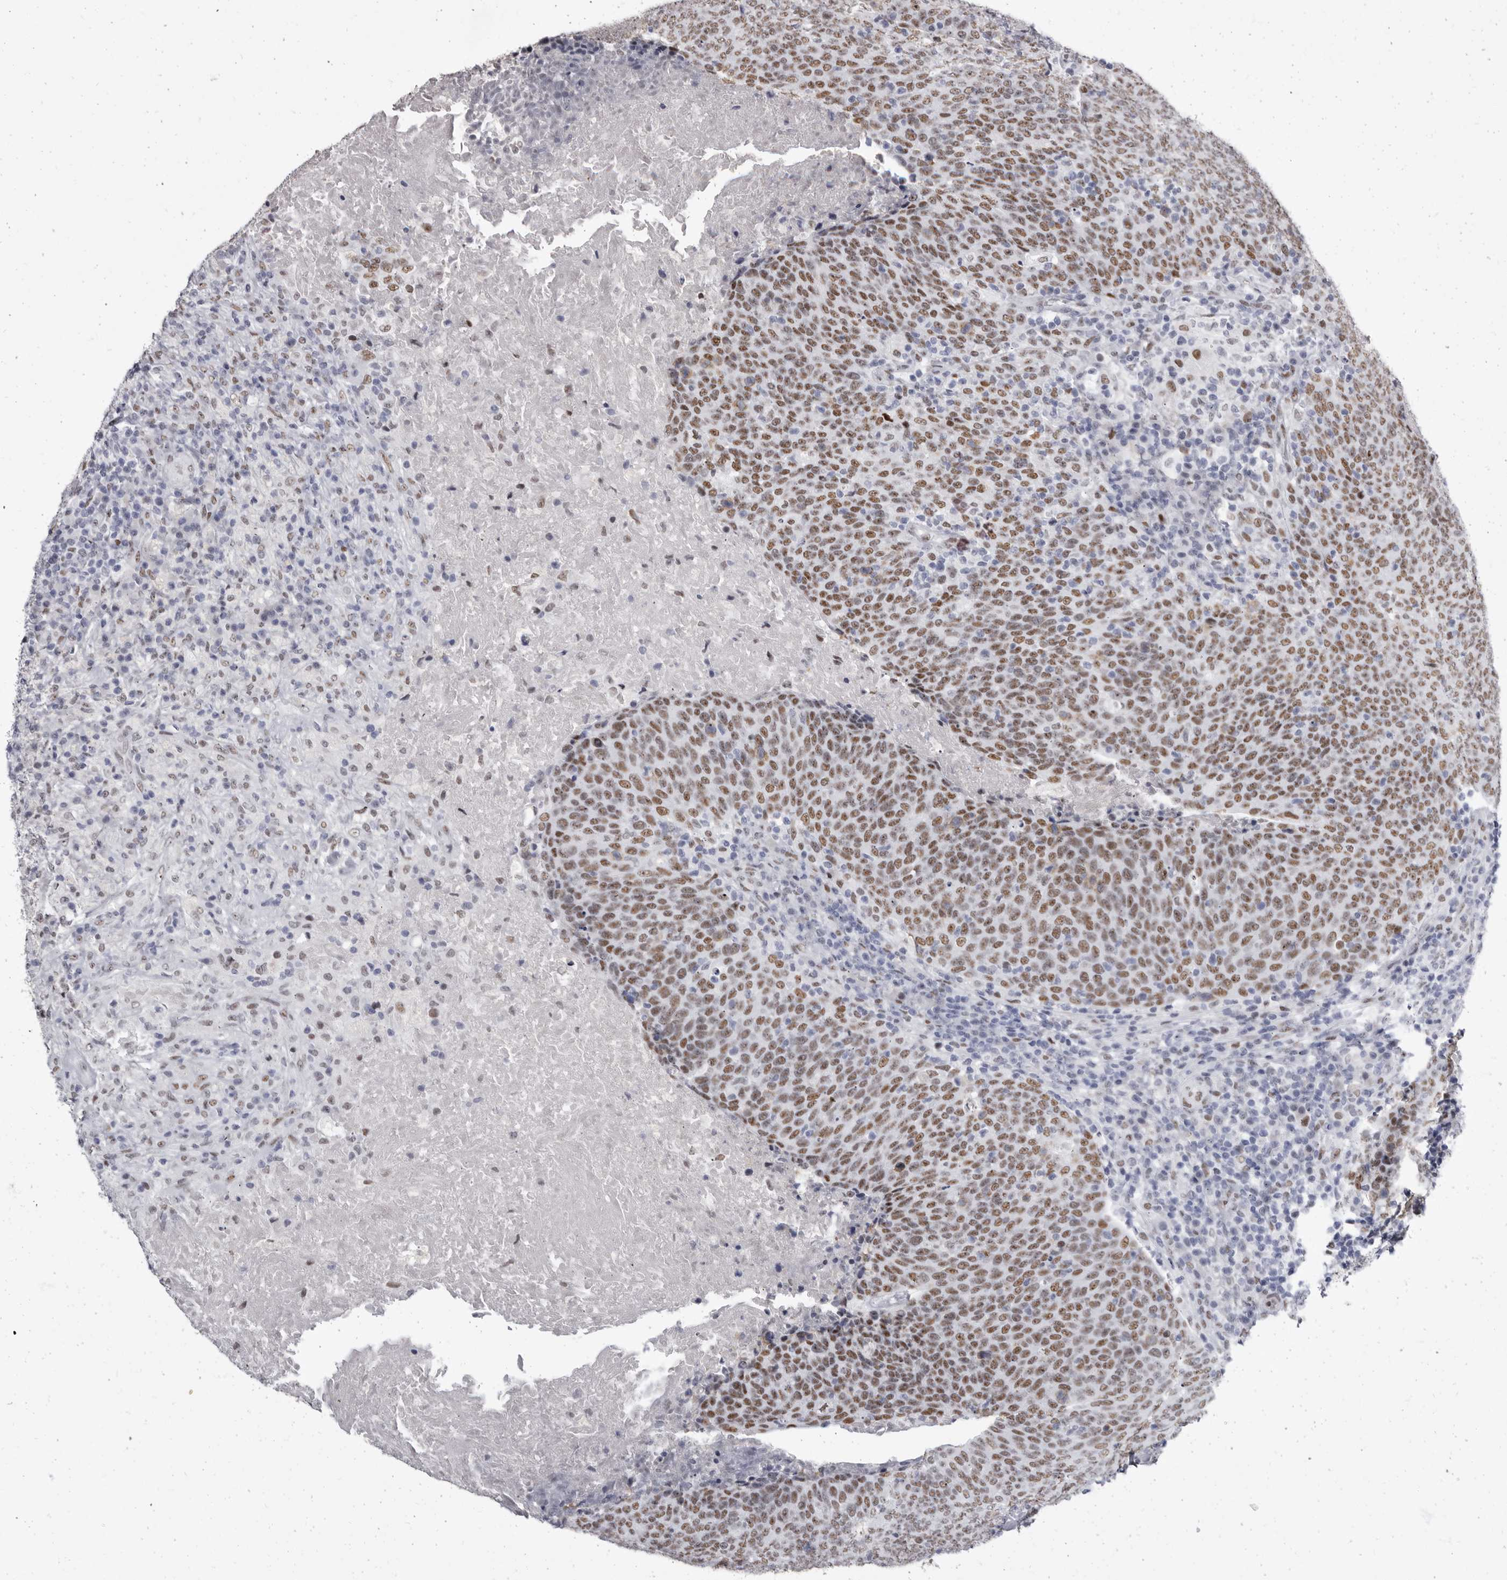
{"staining": {"intensity": "moderate", "quantity": ">75%", "location": "nuclear"}, "tissue": "head and neck cancer", "cell_type": "Tumor cells", "image_type": "cancer", "snomed": [{"axis": "morphology", "description": "Squamous cell carcinoma, NOS"}, {"axis": "morphology", "description": "Squamous cell carcinoma, metastatic, NOS"}, {"axis": "topography", "description": "Lymph node"}, {"axis": "topography", "description": "Head-Neck"}], "caption": "Immunohistochemistry histopathology image of head and neck cancer (squamous cell carcinoma) stained for a protein (brown), which demonstrates medium levels of moderate nuclear expression in about >75% of tumor cells.", "gene": "ZNF326", "patient": {"sex": "male", "age": 62}}